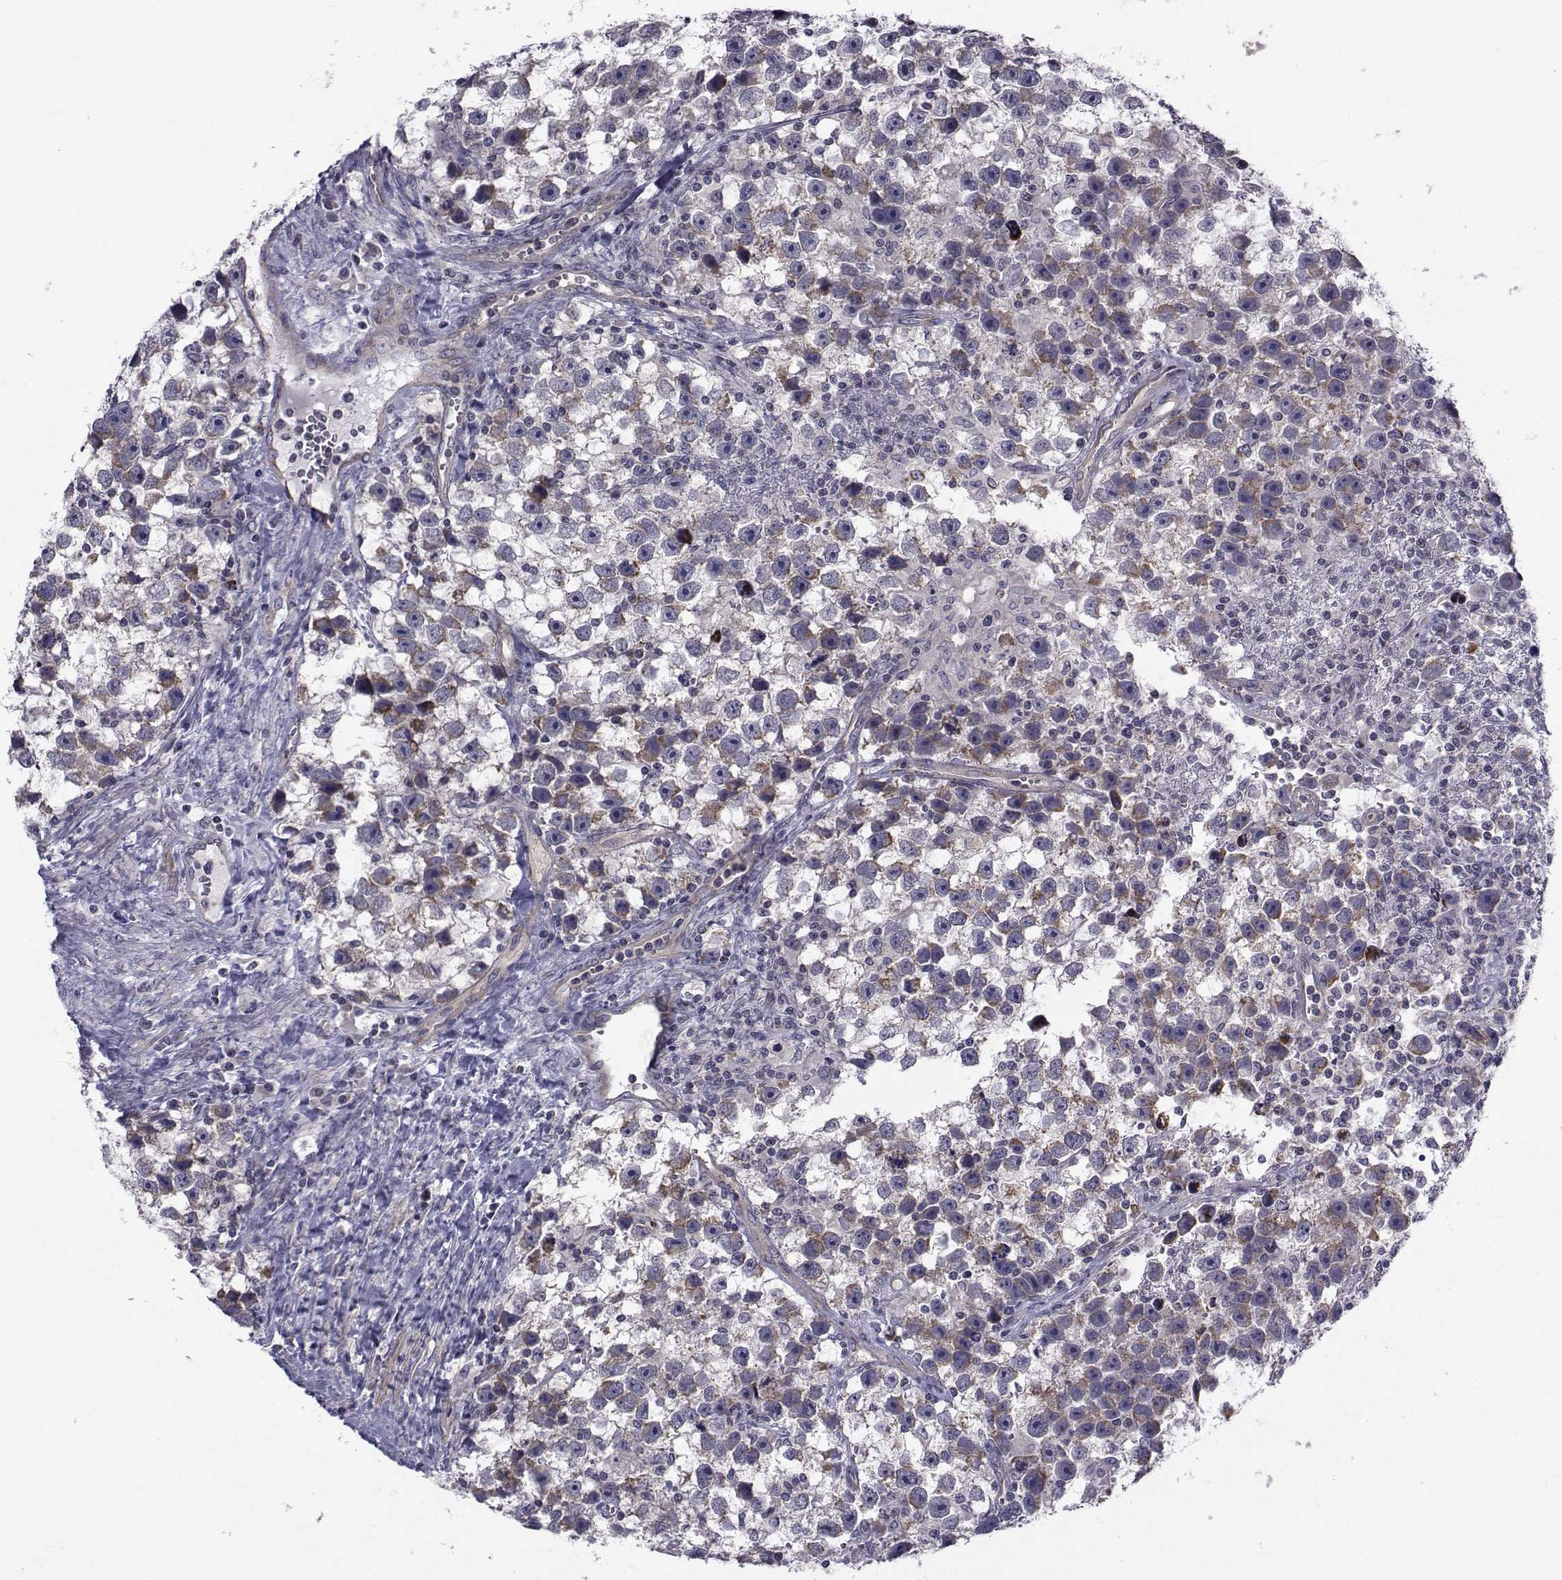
{"staining": {"intensity": "moderate", "quantity": "<25%", "location": "cytoplasmic/membranous"}, "tissue": "testis cancer", "cell_type": "Tumor cells", "image_type": "cancer", "snomed": [{"axis": "morphology", "description": "Seminoma, NOS"}, {"axis": "topography", "description": "Testis"}], "caption": "Immunohistochemistry staining of seminoma (testis), which reveals low levels of moderate cytoplasmic/membranous staining in about <25% of tumor cells indicating moderate cytoplasmic/membranous protein expression. The staining was performed using DAB (3,3'-diaminobenzidine) (brown) for protein detection and nuclei were counterstained in hematoxylin (blue).", "gene": "CFAP74", "patient": {"sex": "male", "age": 43}}